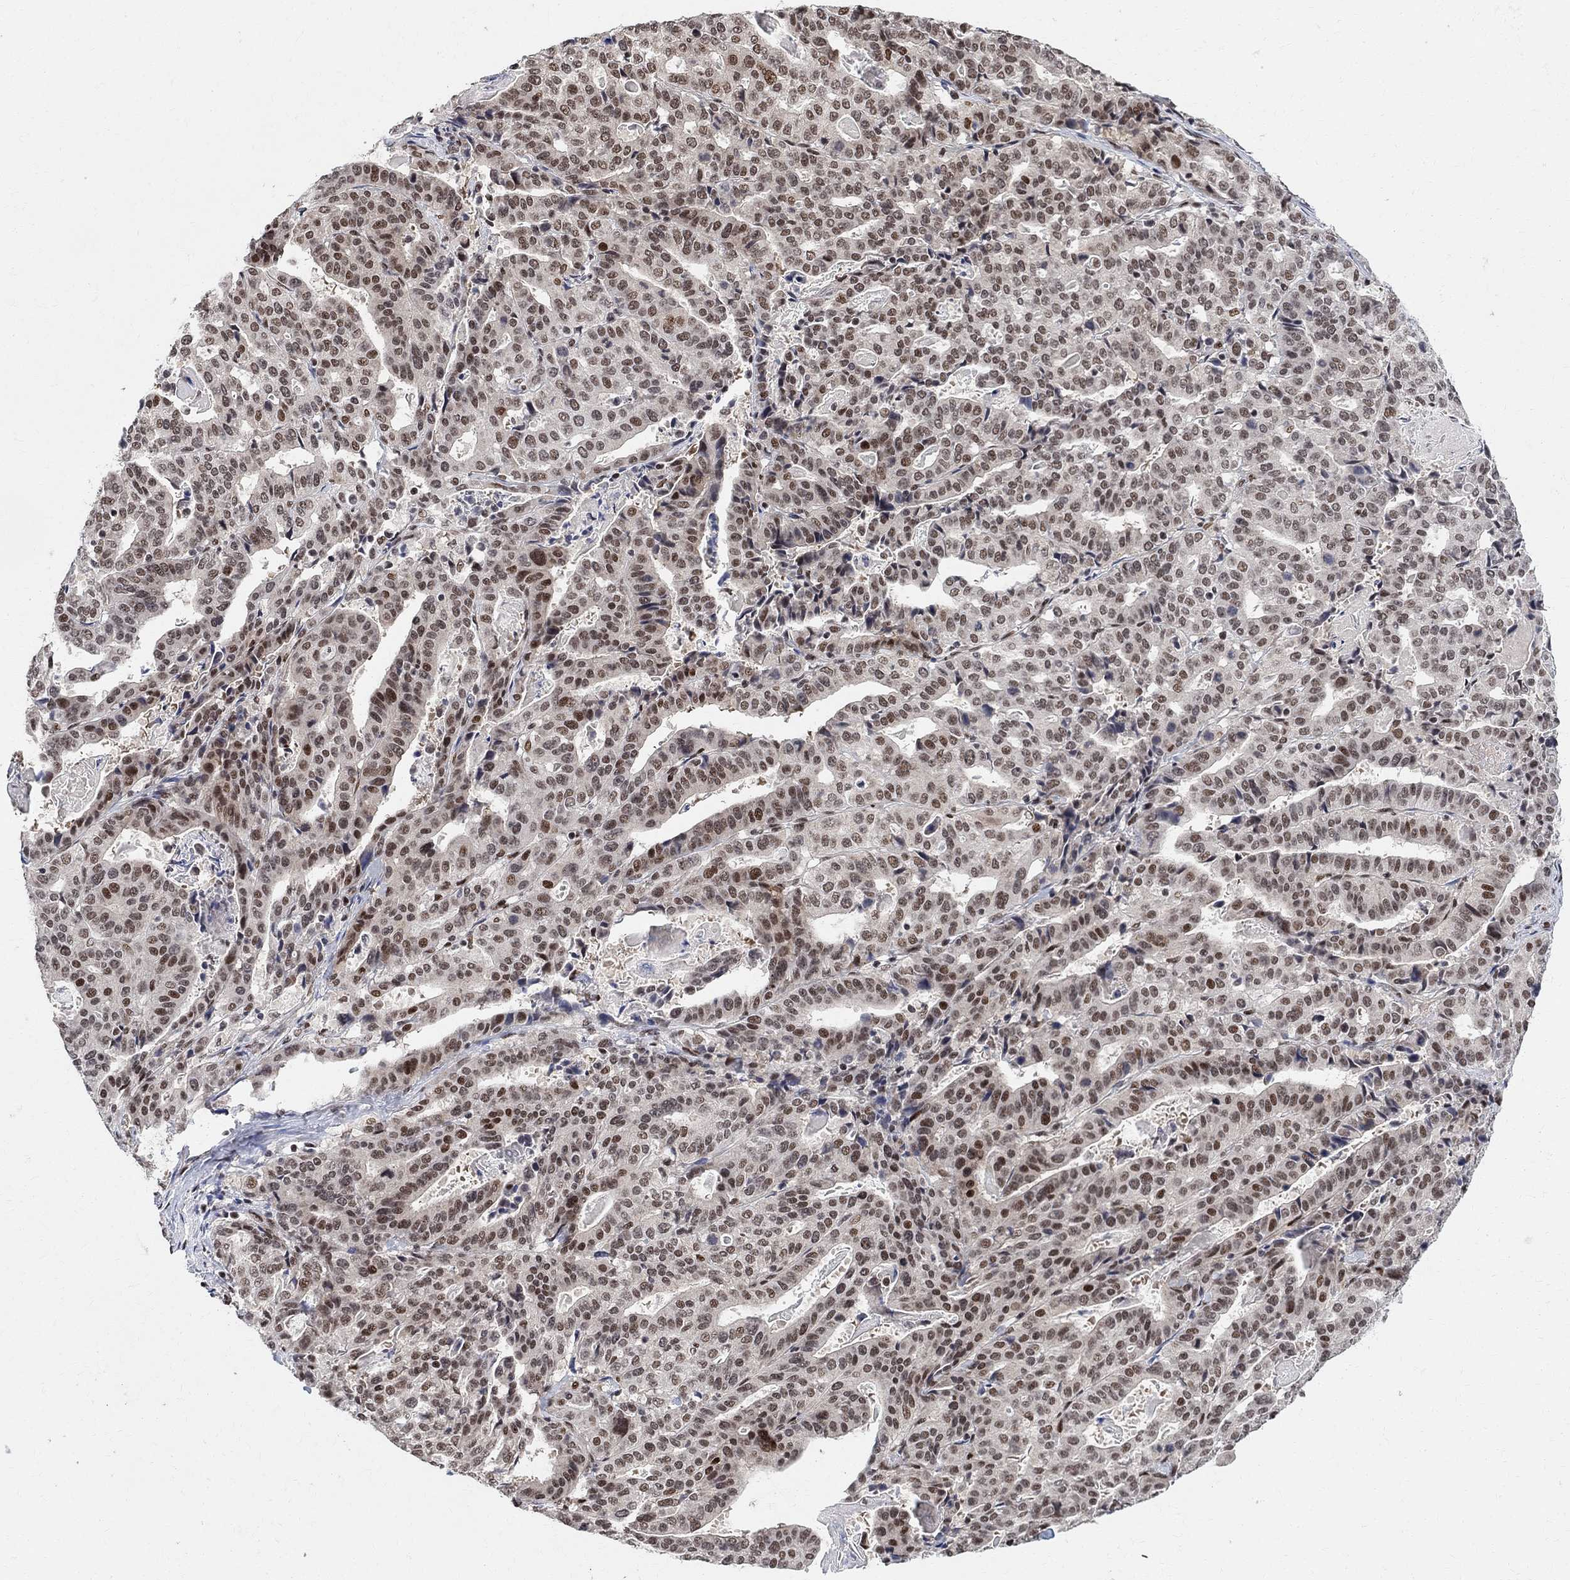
{"staining": {"intensity": "moderate", "quantity": "25%-75%", "location": "nuclear"}, "tissue": "stomach cancer", "cell_type": "Tumor cells", "image_type": "cancer", "snomed": [{"axis": "morphology", "description": "Adenocarcinoma, NOS"}, {"axis": "topography", "description": "Stomach"}], "caption": "Immunohistochemical staining of stomach cancer exhibits medium levels of moderate nuclear staining in about 25%-75% of tumor cells.", "gene": "E4F1", "patient": {"sex": "male", "age": 48}}